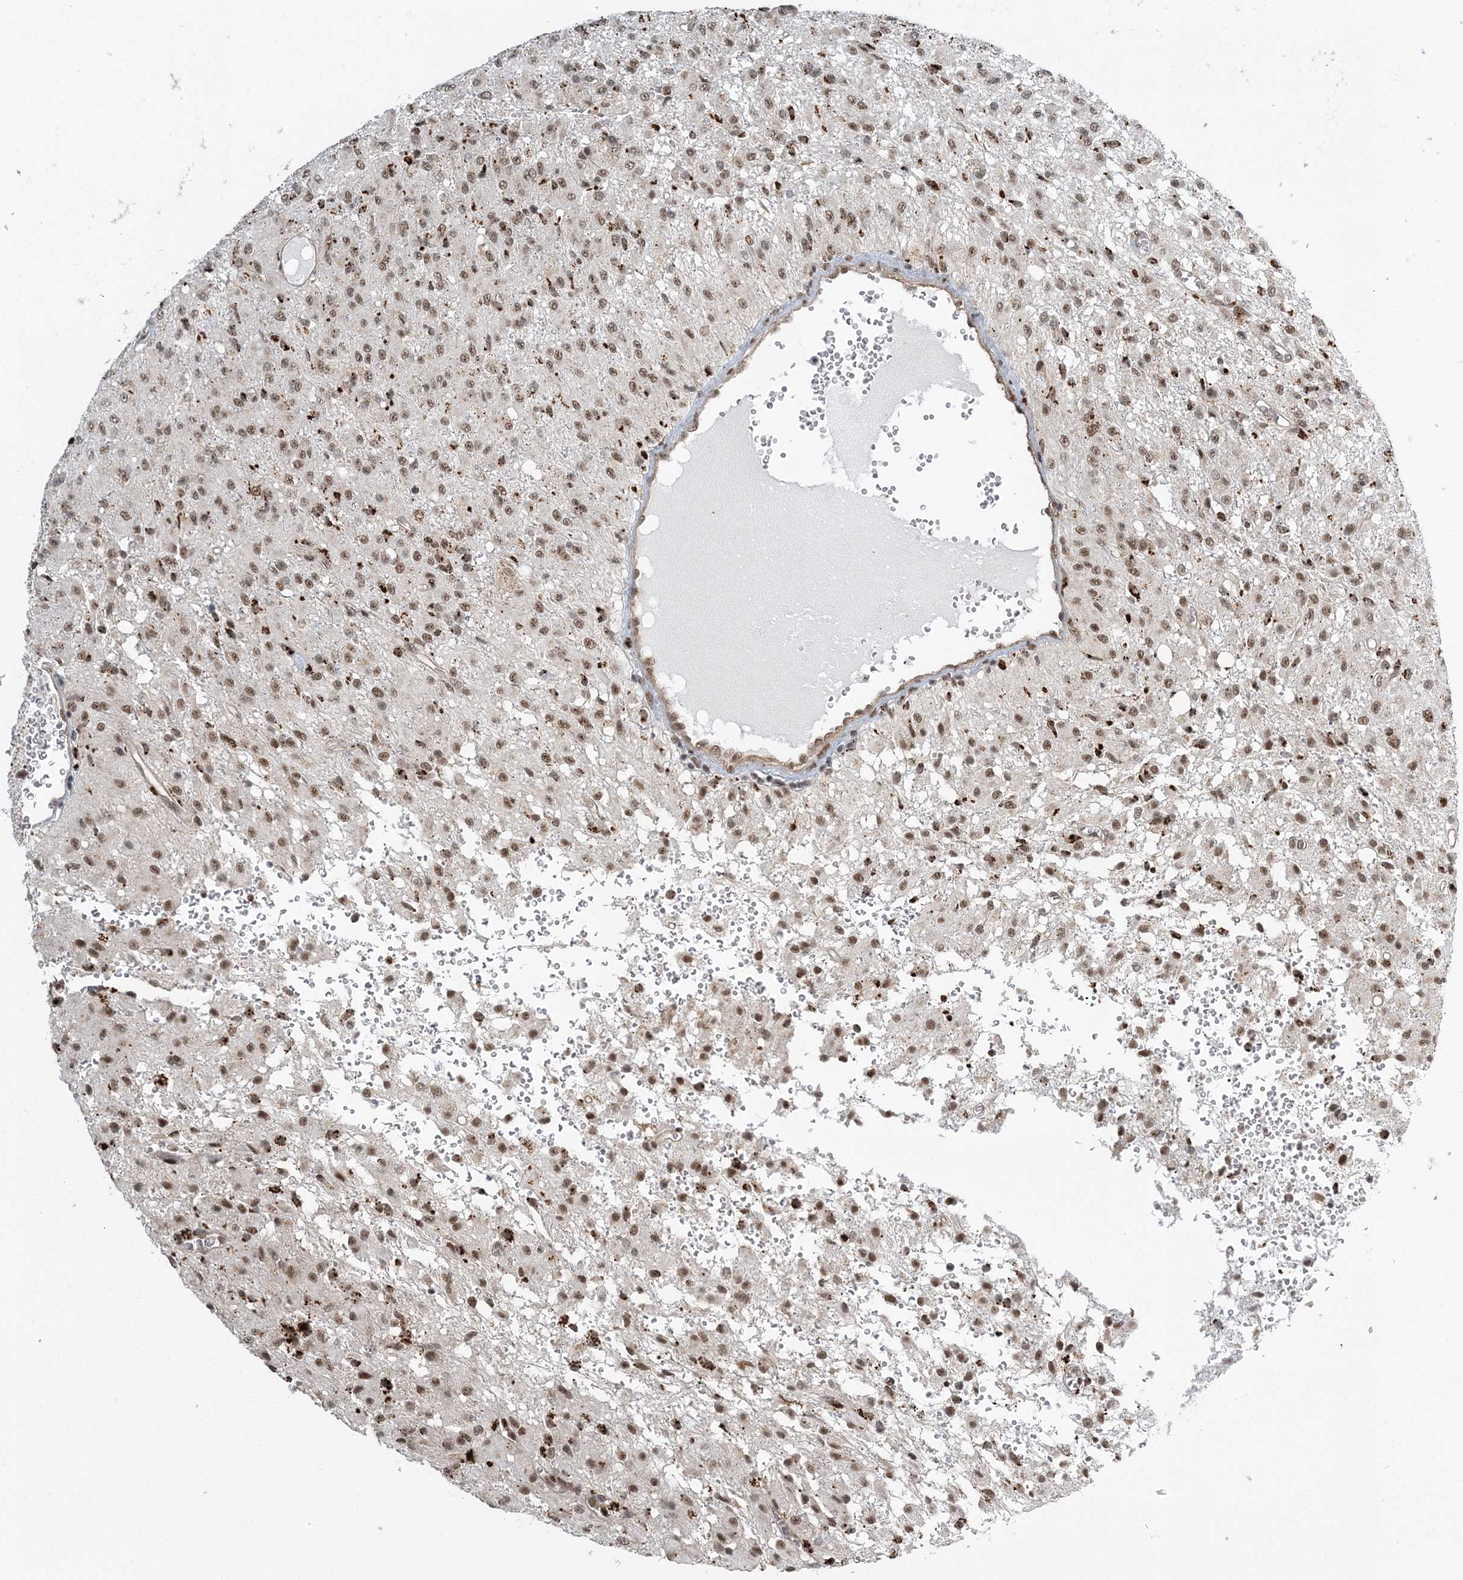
{"staining": {"intensity": "moderate", "quantity": ">75%", "location": "nuclear"}, "tissue": "glioma", "cell_type": "Tumor cells", "image_type": "cancer", "snomed": [{"axis": "morphology", "description": "Glioma, malignant, High grade"}, {"axis": "topography", "description": "Brain"}], "caption": "Immunohistochemical staining of high-grade glioma (malignant) demonstrates medium levels of moderate nuclear positivity in about >75% of tumor cells.", "gene": "CWC22", "patient": {"sex": "female", "age": 59}}